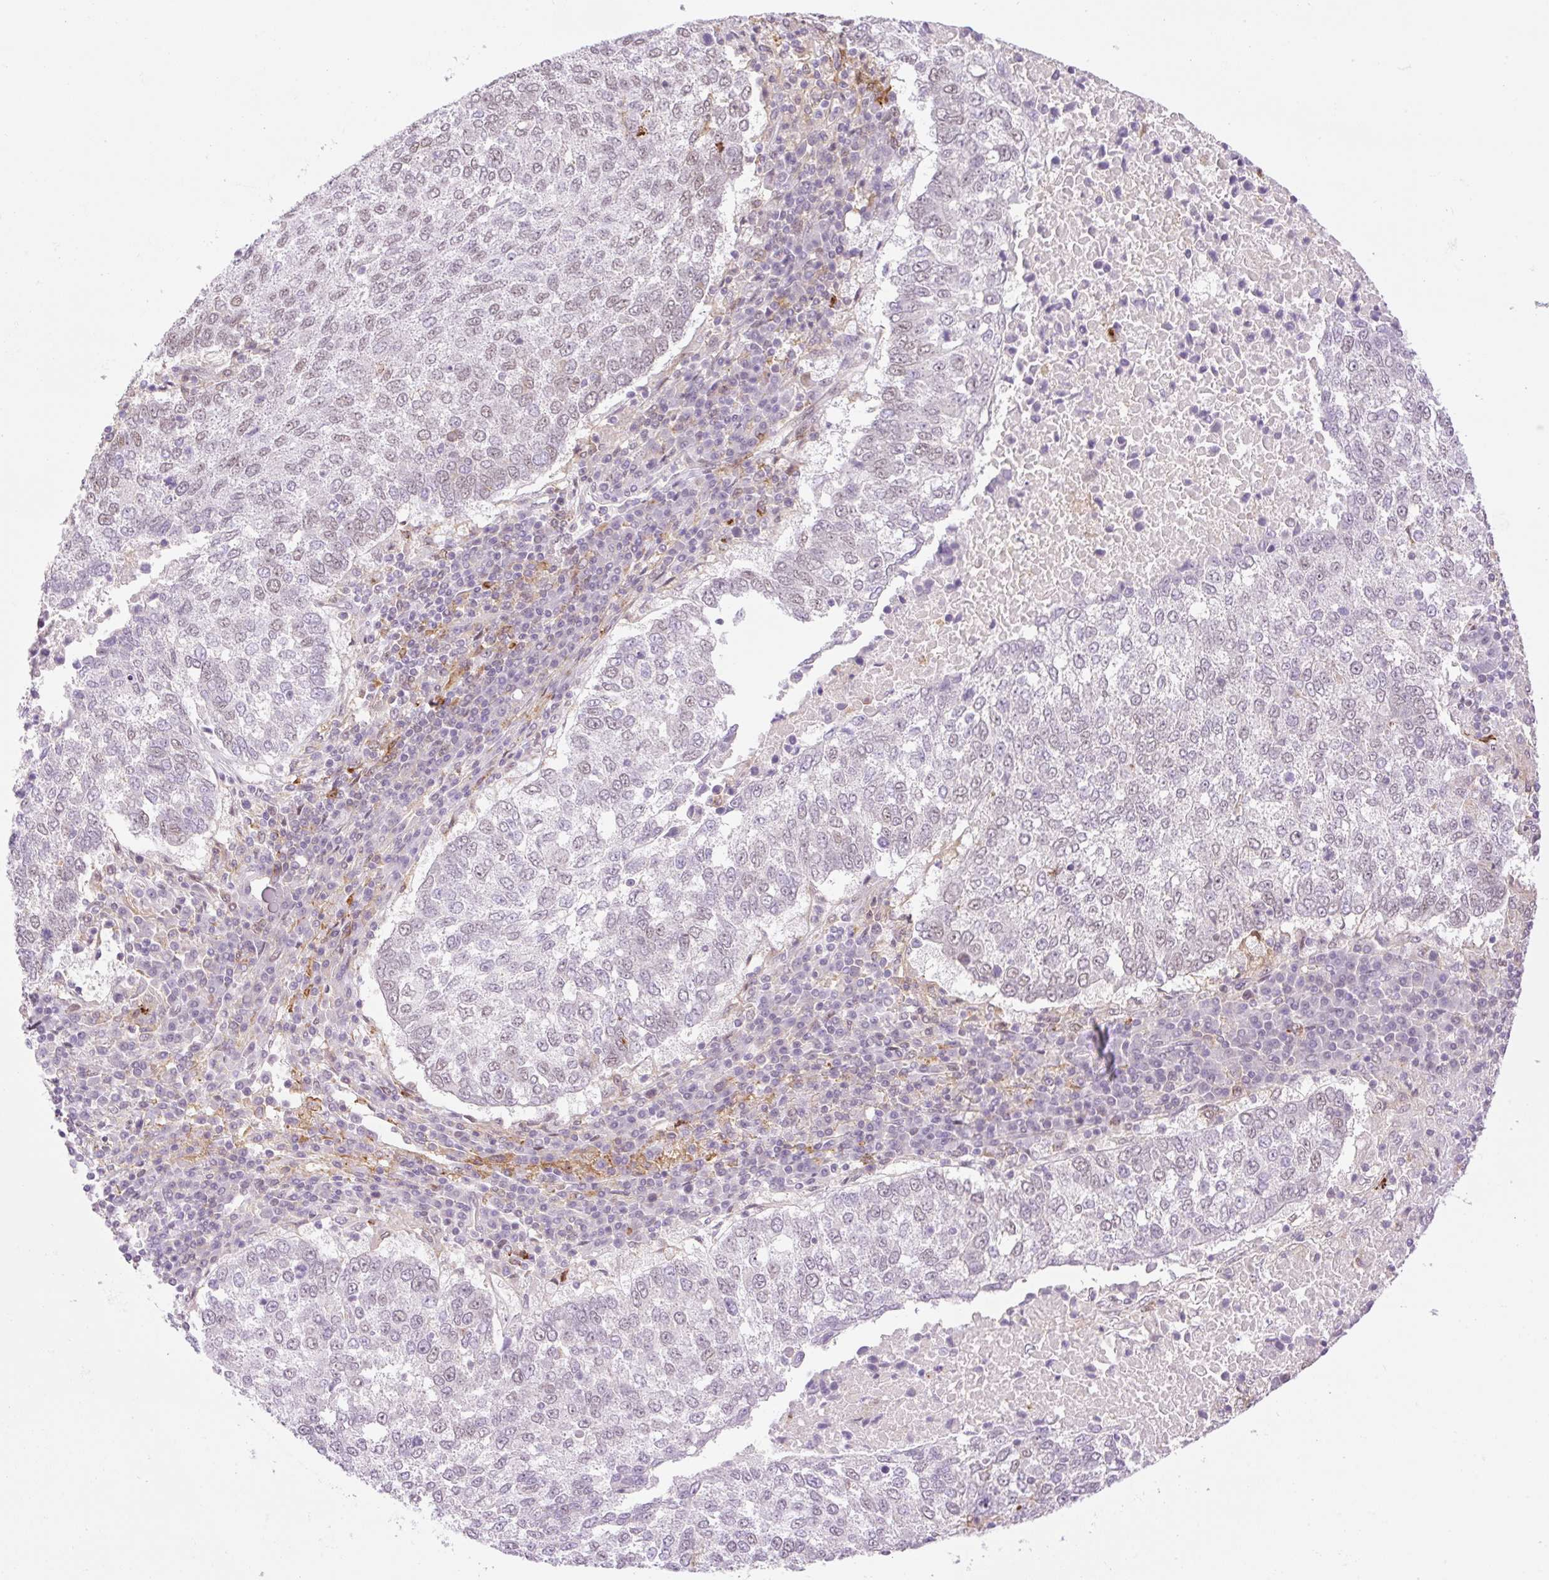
{"staining": {"intensity": "weak", "quantity": "25%-75%", "location": "nuclear"}, "tissue": "lung cancer", "cell_type": "Tumor cells", "image_type": "cancer", "snomed": [{"axis": "morphology", "description": "Squamous cell carcinoma, NOS"}, {"axis": "topography", "description": "Lung"}], "caption": "DAB (3,3'-diaminobenzidine) immunohistochemical staining of human squamous cell carcinoma (lung) displays weak nuclear protein staining in approximately 25%-75% of tumor cells.", "gene": "PALM3", "patient": {"sex": "male", "age": 73}}